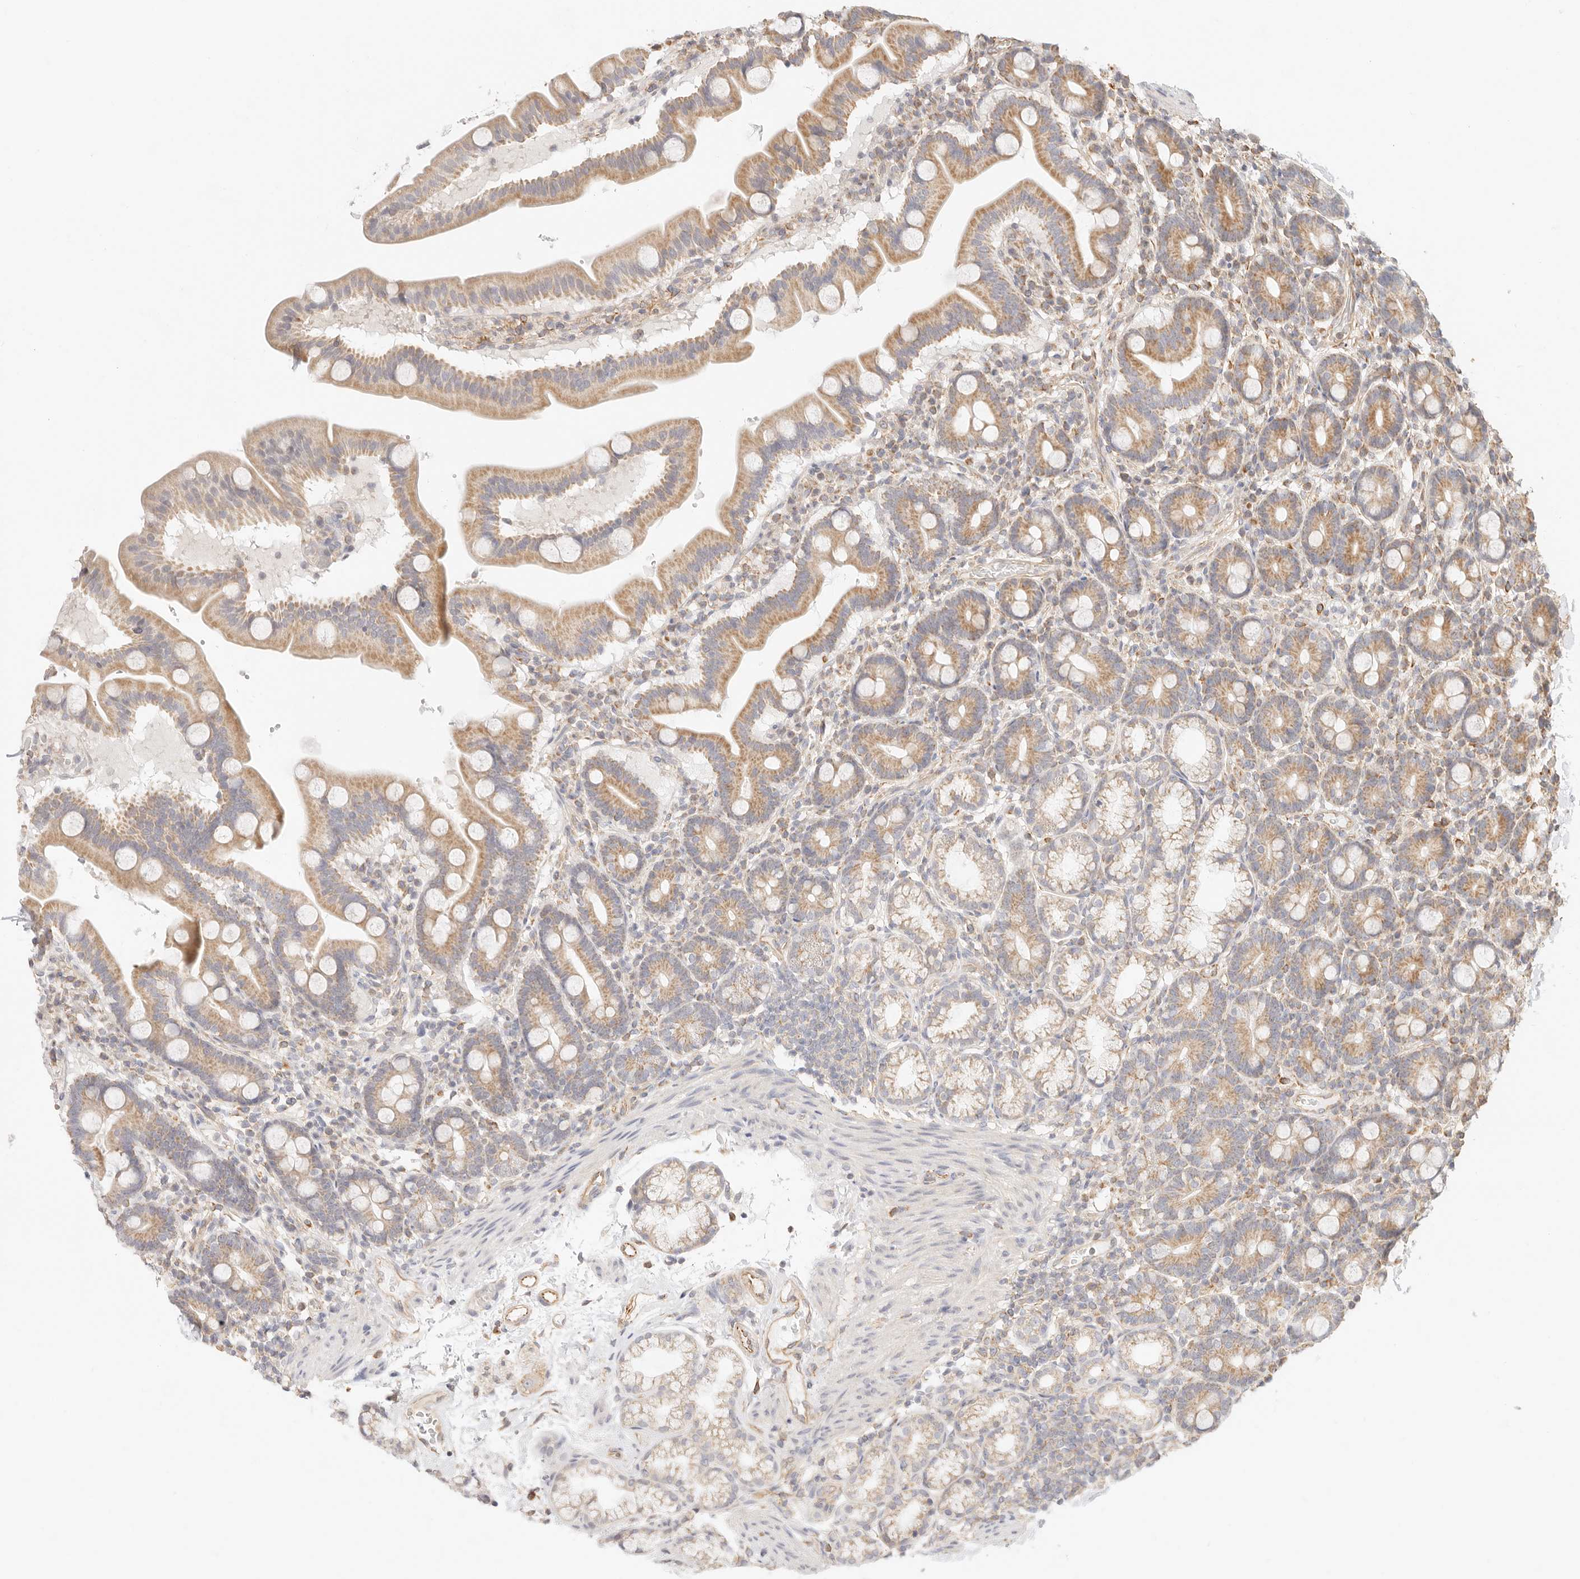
{"staining": {"intensity": "moderate", "quantity": ">75%", "location": "cytoplasmic/membranous"}, "tissue": "duodenum", "cell_type": "Glandular cells", "image_type": "normal", "snomed": [{"axis": "morphology", "description": "Normal tissue, NOS"}, {"axis": "topography", "description": "Duodenum"}], "caption": "The immunohistochemical stain labels moderate cytoplasmic/membranous positivity in glandular cells of benign duodenum.", "gene": "ZC3H11A", "patient": {"sex": "male", "age": 54}}